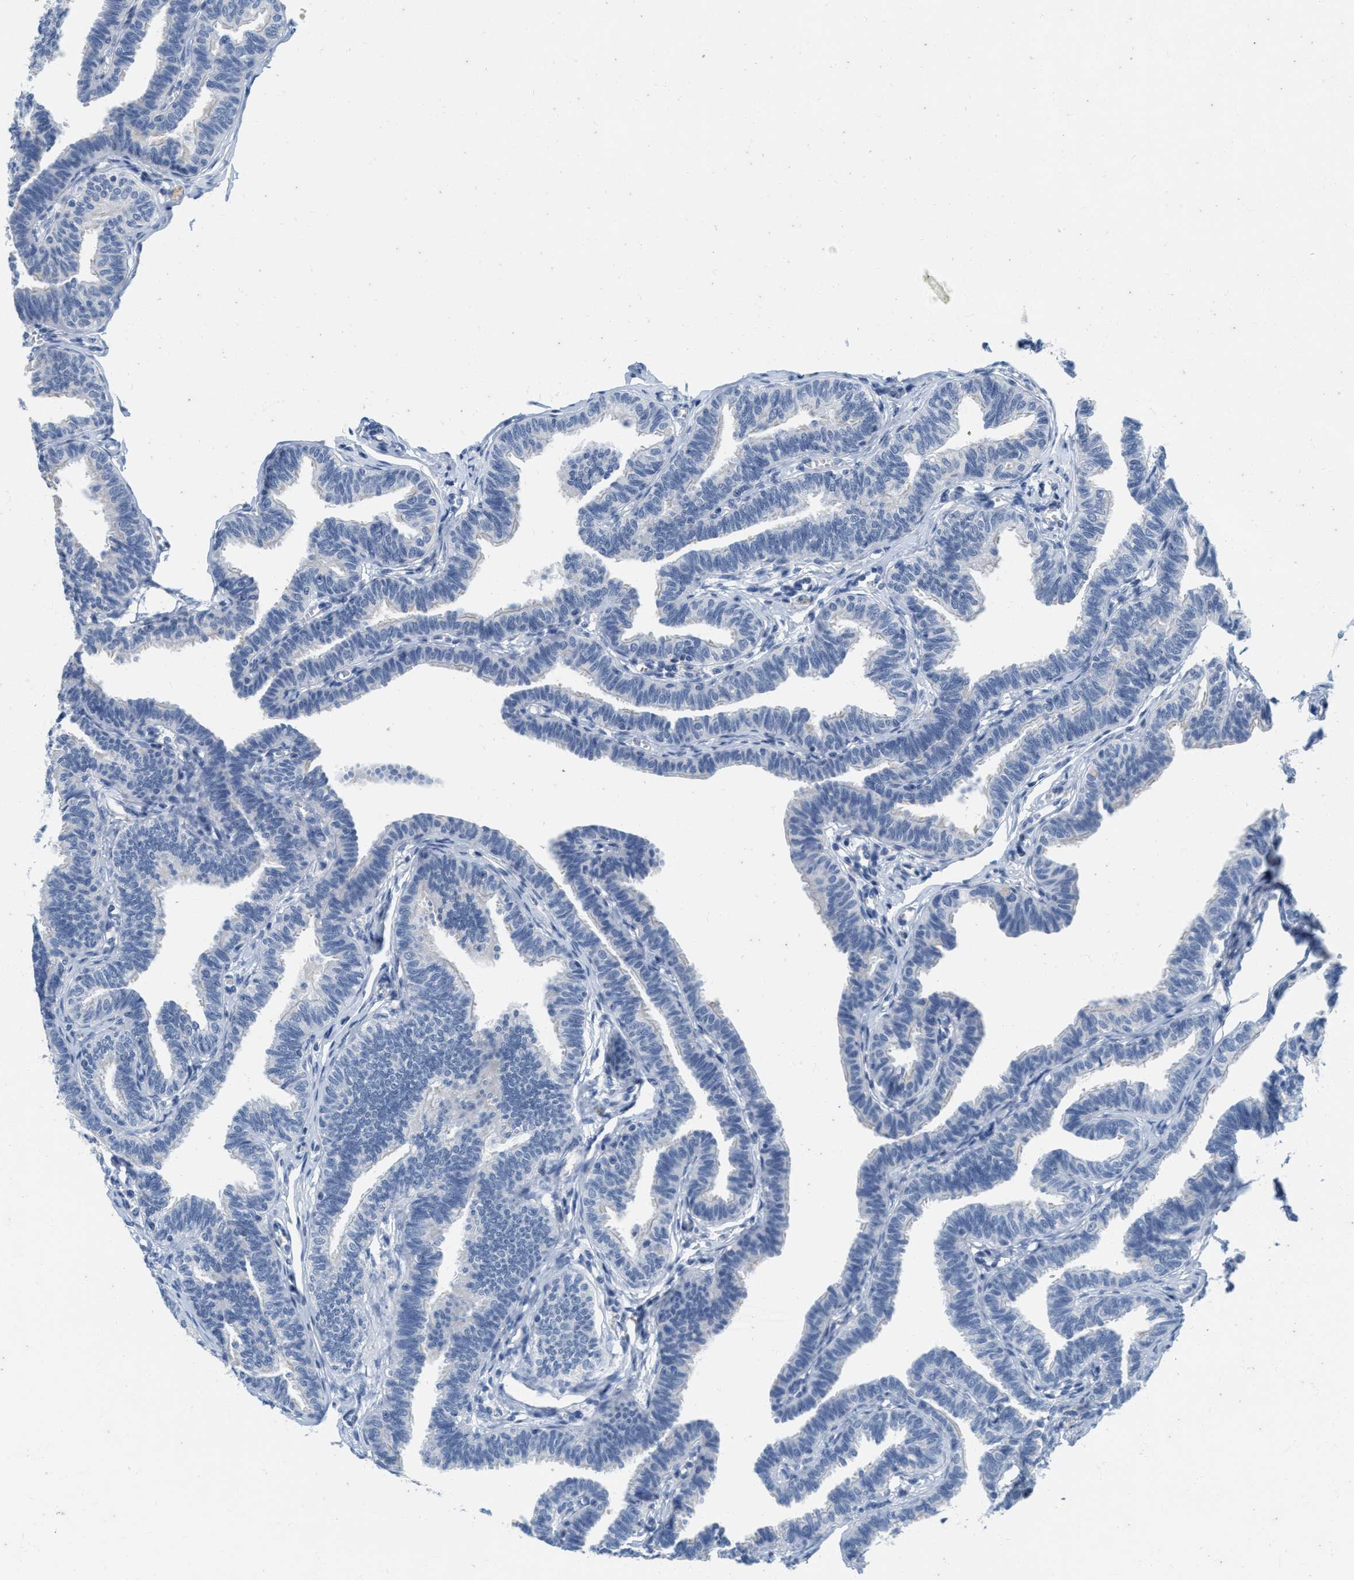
{"staining": {"intensity": "negative", "quantity": "none", "location": "none"}, "tissue": "fallopian tube", "cell_type": "Glandular cells", "image_type": "normal", "snomed": [{"axis": "morphology", "description": "Normal tissue, NOS"}, {"axis": "topography", "description": "Fallopian tube"}, {"axis": "topography", "description": "Ovary"}], "caption": "Immunohistochemistry of unremarkable fallopian tube shows no positivity in glandular cells. (DAB (3,3'-diaminobenzidine) immunohistochemistry visualized using brightfield microscopy, high magnification).", "gene": "ABCB11", "patient": {"sex": "female", "age": 23}}